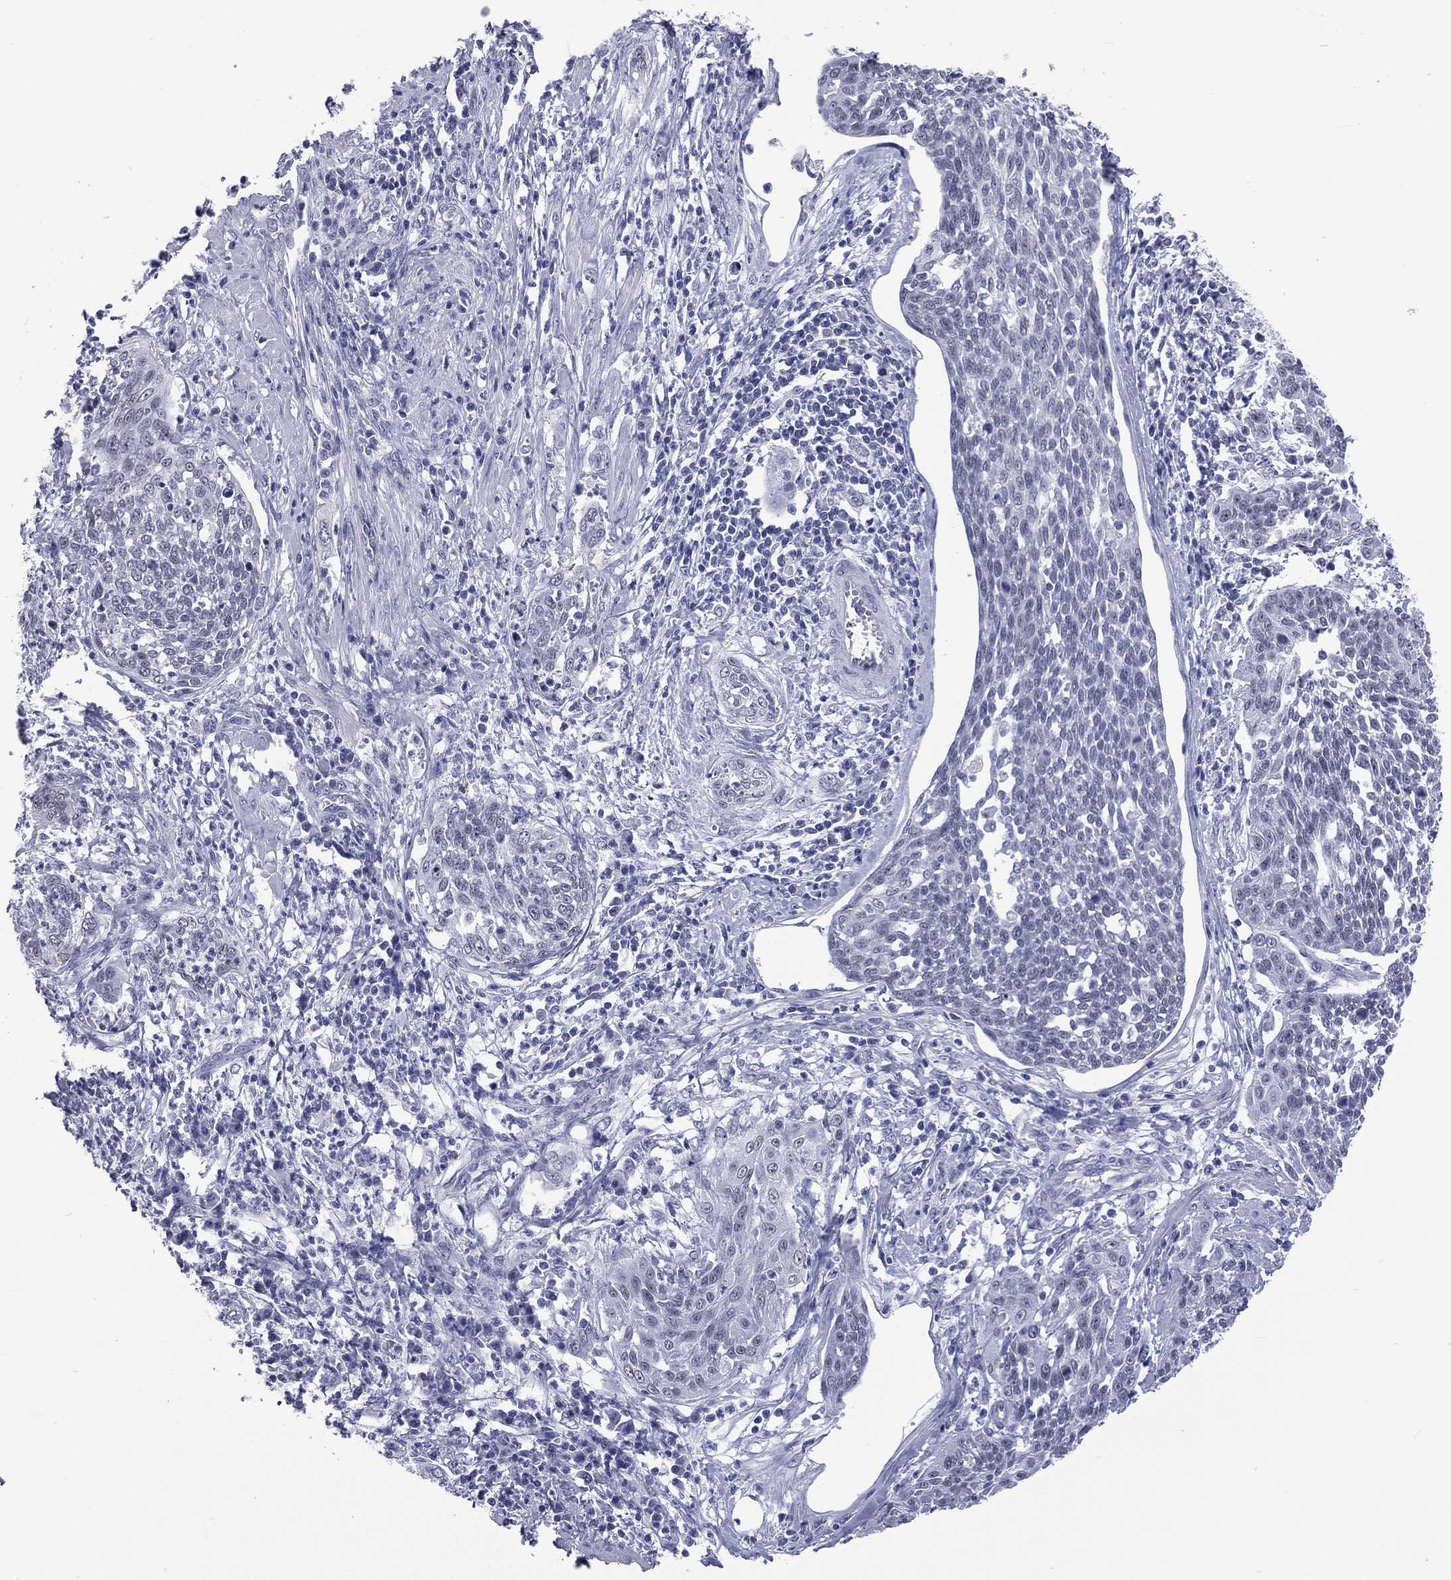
{"staining": {"intensity": "negative", "quantity": "none", "location": "none"}, "tissue": "cervical cancer", "cell_type": "Tumor cells", "image_type": "cancer", "snomed": [{"axis": "morphology", "description": "Squamous cell carcinoma, NOS"}, {"axis": "topography", "description": "Cervix"}], "caption": "Cervical squamous cell carcinoma stained for a protein using IHC demonstrates no expression tumor cells.", "gene": "SSX1", "patient": {"sex": "female", "age": 34}}